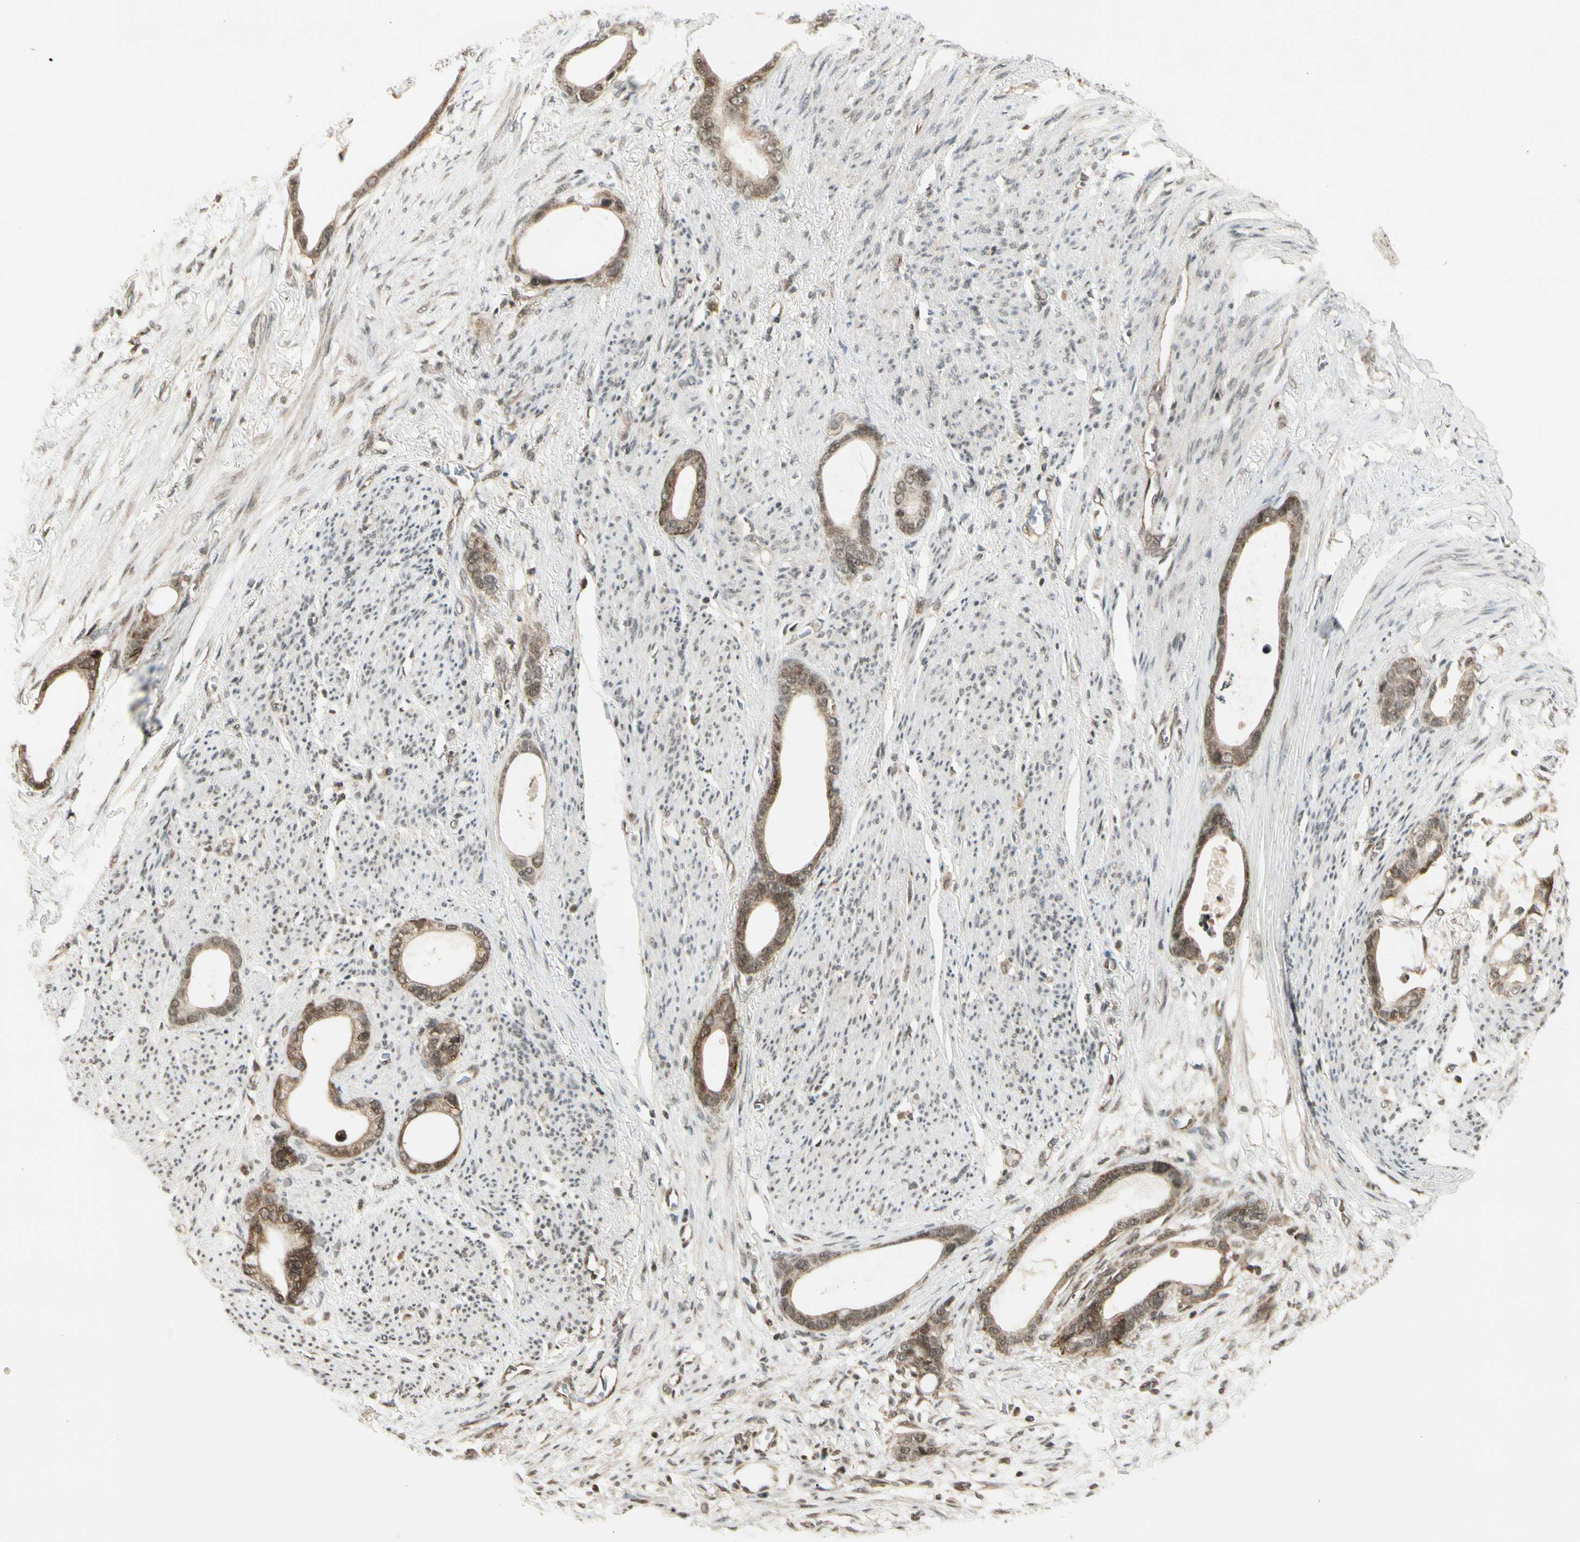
{"staining": {"intensity": "moderate", "quantity": ">75%", "location": "cytoplasmic/membranous"}, "tissue": "stomach cancer", "cell_type": "Tumor cells", "image_type": "cancer", "snomed": [{"axis": "morphology", "description": "Adenocarcinoma, NOS"}, {"axis": "topography", "description": "Stomach"}], "caption": "Stomach adenocarcinoma stained with a protein marker reveals moderate staining in tumor cells.", "gene": "SMN2", "patient": {"sex": "female", "age": 75}}